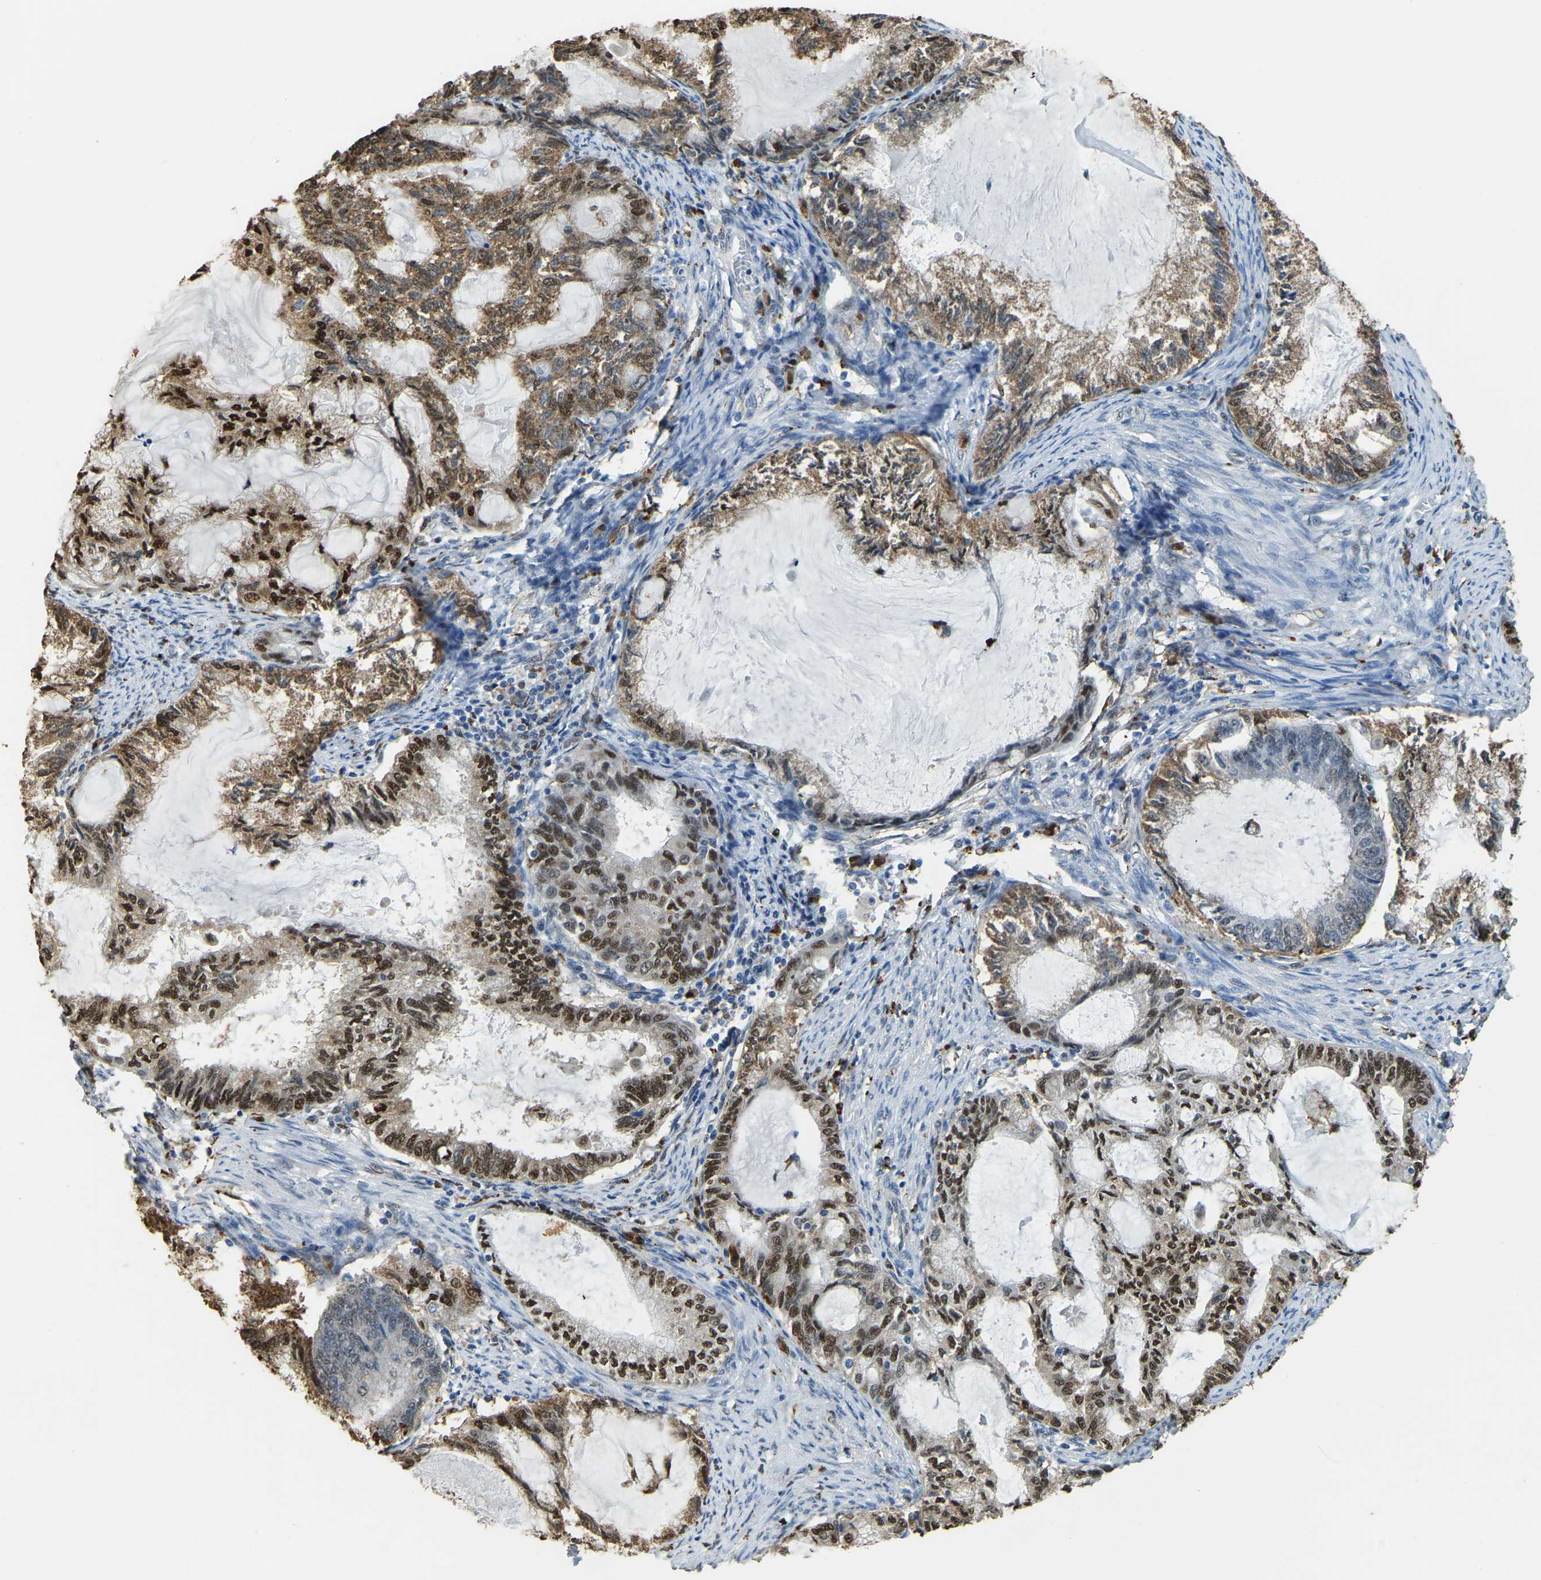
{"staining": {"intensity": "strong", "quantity": ">75%", "location": "cytoplasmic/membranous,nuclear"}, "tissue": "endometrial cancer", "cell_type": "Tumor cells", "image_type": "cancer", "snomed": [{"axis": "morphology", "description": "Adenocarcinoma, NOS"}, {"axis": "topography", "description": "Endometrium"}], "caption": "This is a photomicrograph of IHC staining of endometrial cancer, which shows strong staining in the cytoplasmic/membranous and nuclear of tumor cells.", "gene": "NANS", "patient": {"sex": "female", "age": 86}}